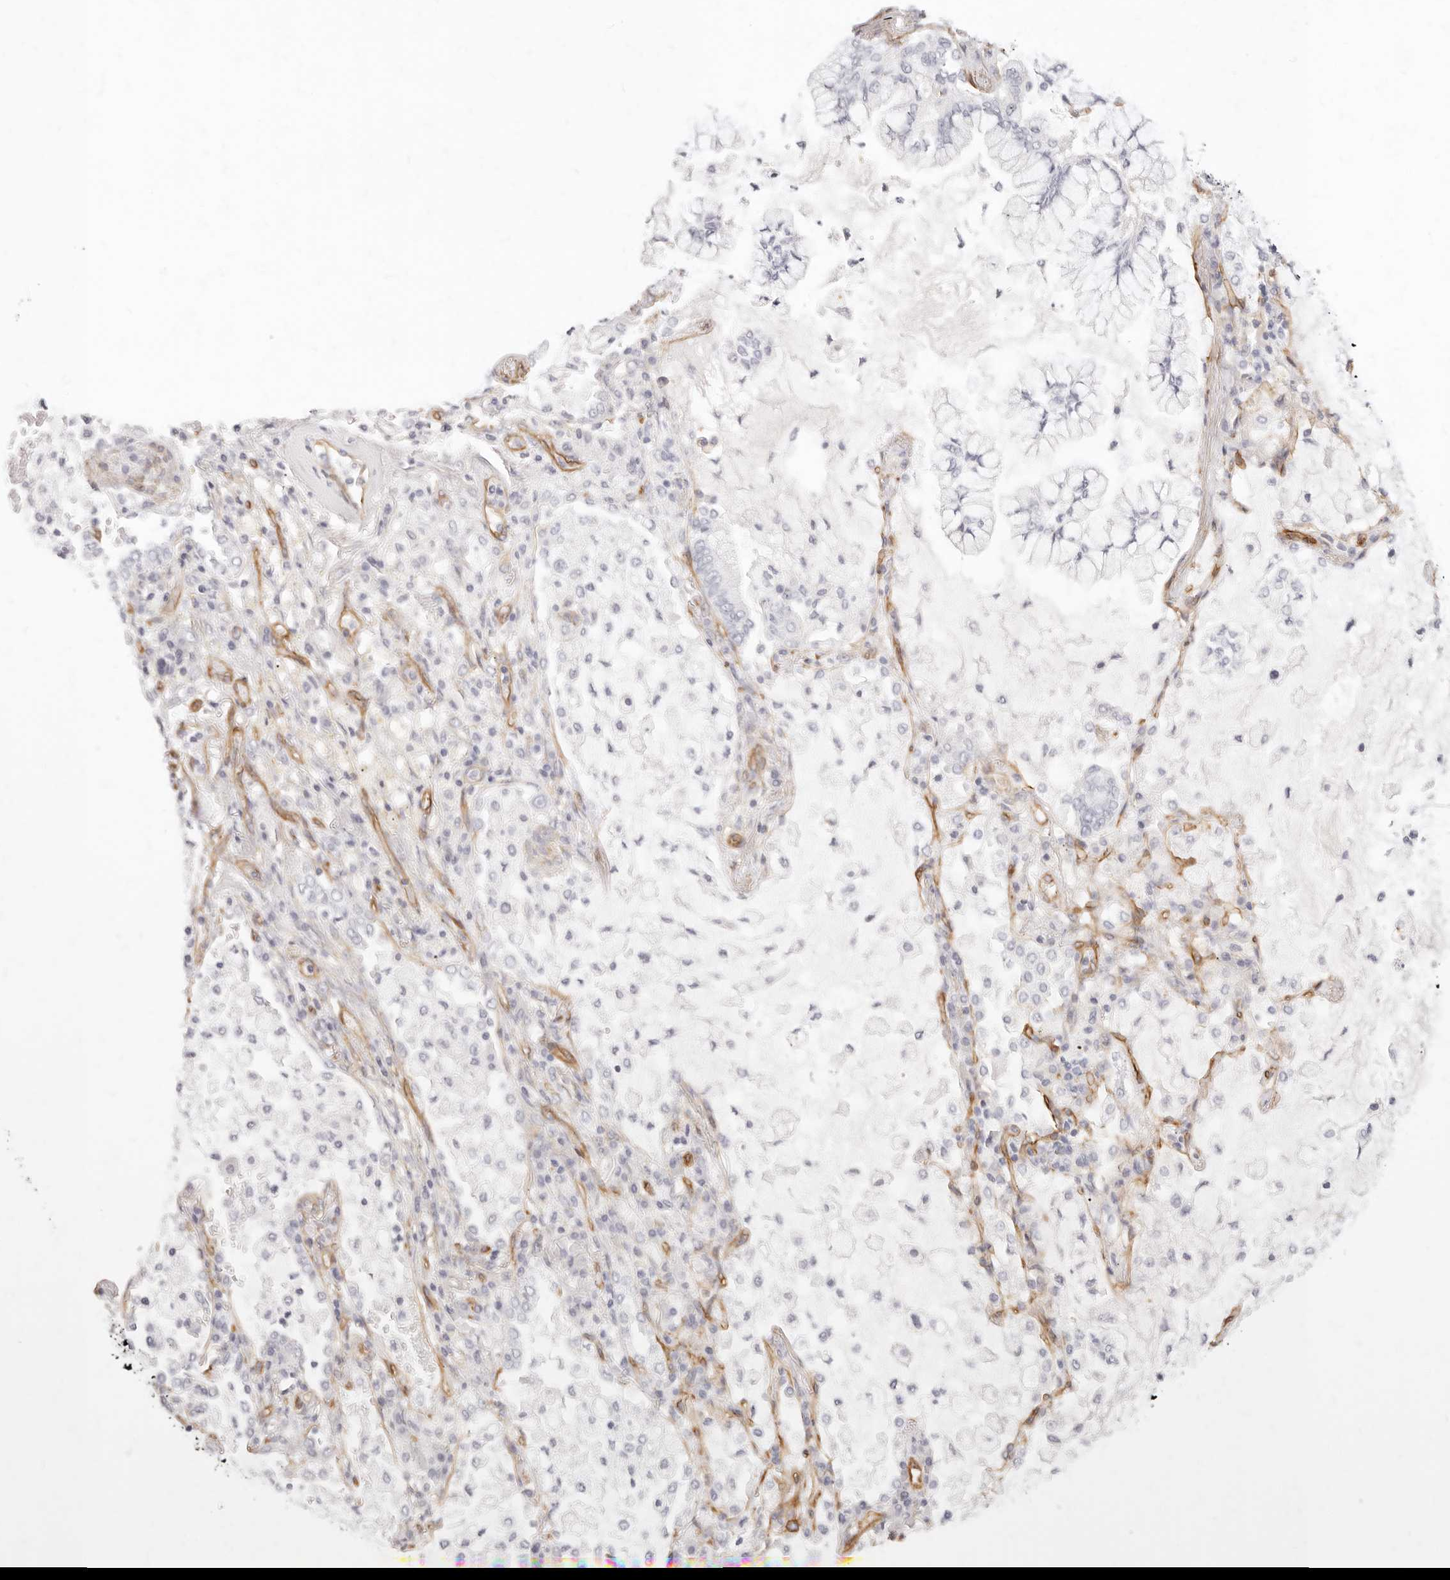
{"staining": {"intensity": "negative", "quantity": "none", "location": "none"}, "tissue": "lung cancer", "cell_type": "Tumor cells", "image_type": "cancer", "snomed": [{"axis": "morphology", "description": "Adenocarcinoma, NOS"}, {"axis": "topography", "description": "Lung"}], "caption": "Photomicrograph shows no protein staining in tumor cells of lung cancer (adenocarcinoma) tissue. (Brightfield microscopy of DAB immunohistochemistry at high magnification).", "gene": "NUS1", "patient": {"sex": "female", "age": 70}}